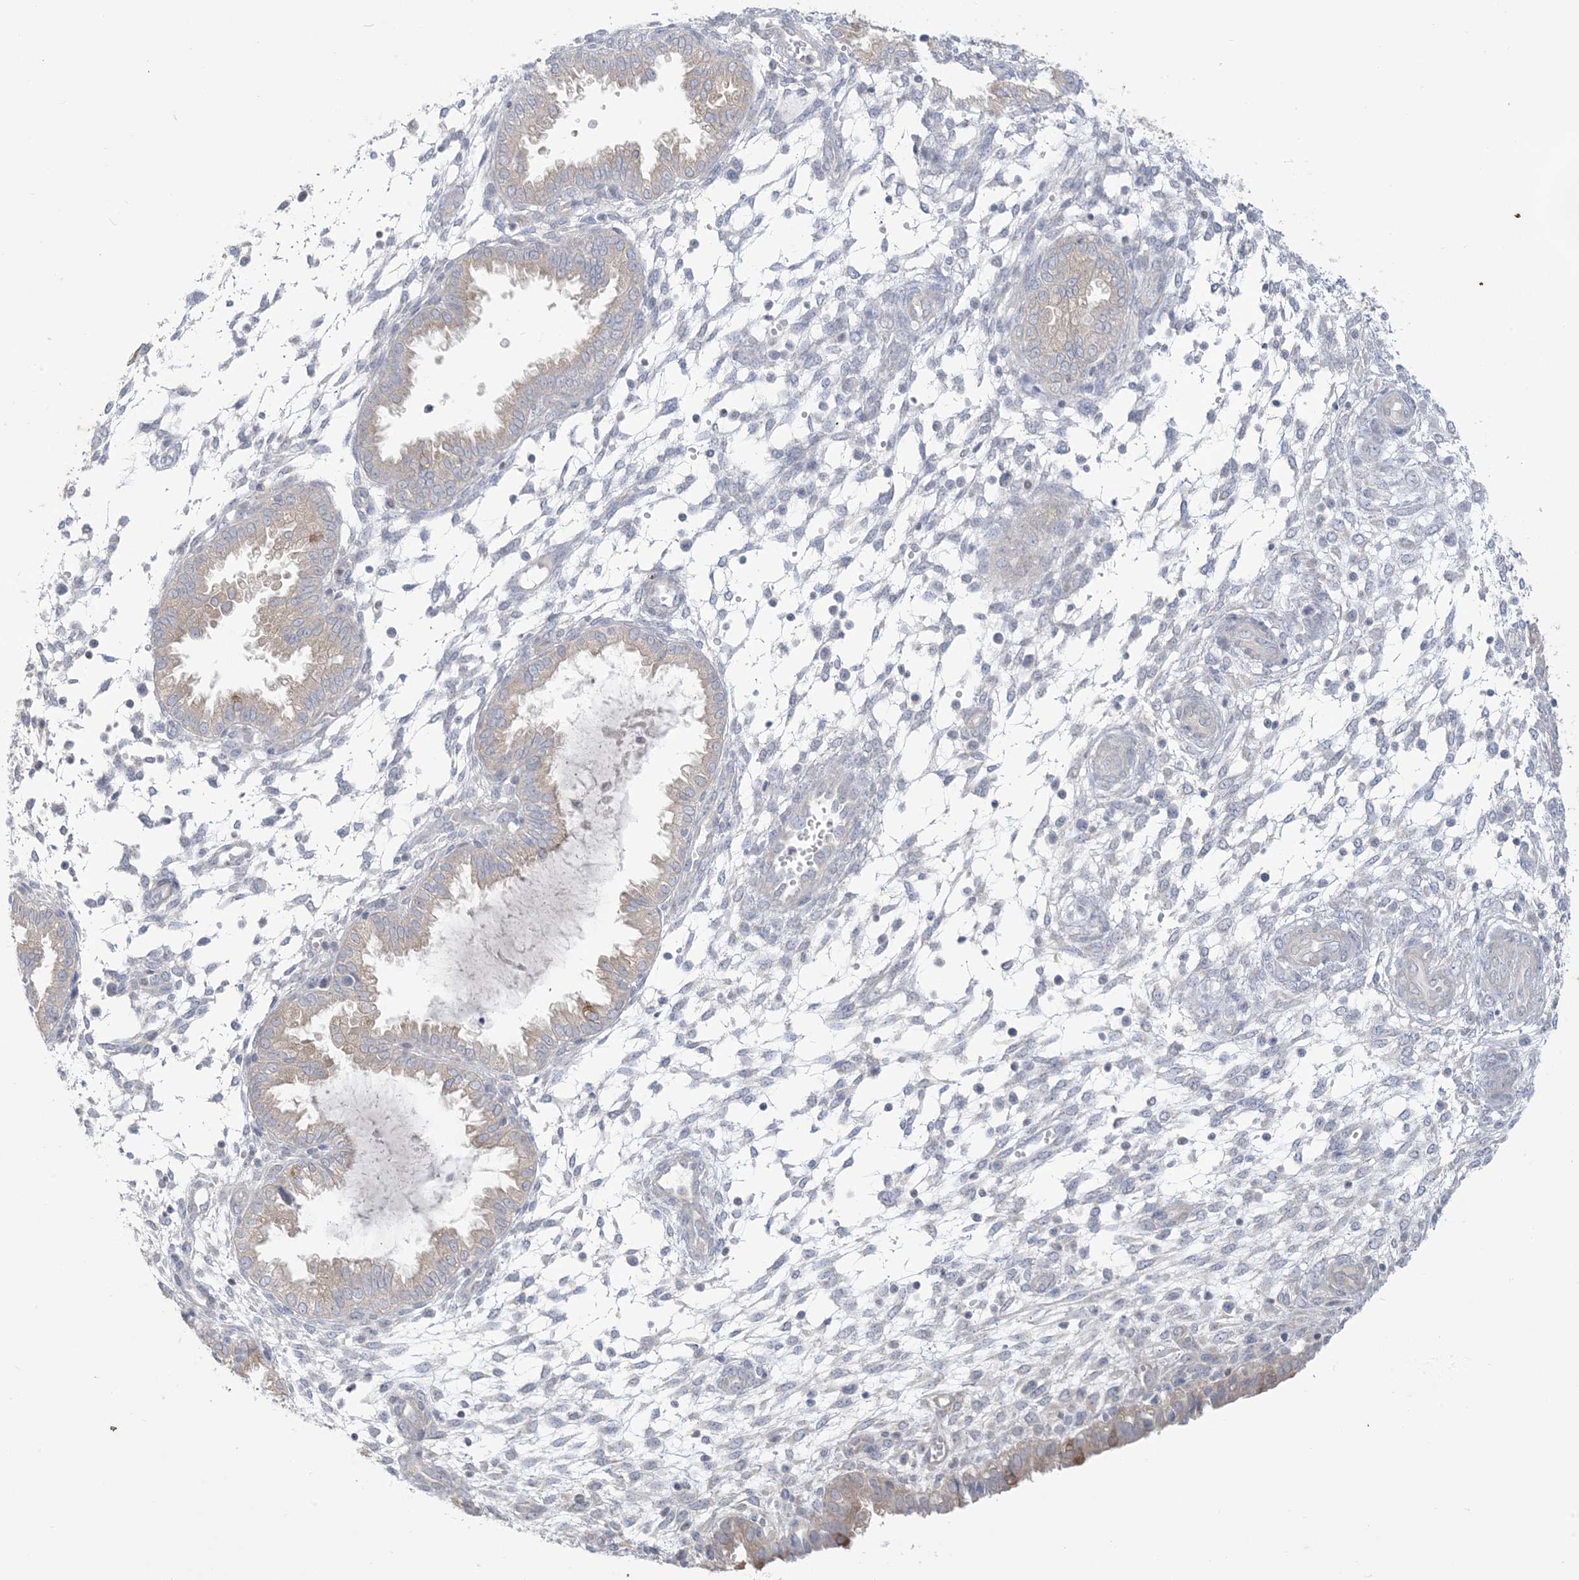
{"staining": {"intensity": "negative", "quantity": "none", "location": "none"}, "tissue": "endometrium", "cell_type": "Cells in endometrial stroma", "image_type": "normal", "snomed": [{"axis": "morphology", "description": "Normal tissue, NOS"}, {"axis": "topography", "description": "Endometrium"}], "caption": "Histopathology image shows no protein positivity in cells in endometrial stroma of benign endometrium. (IHC, brightfield microscopy, high magnification).", "gene": "KIF3A", "patient": {"sex": "female", "age": 33}}